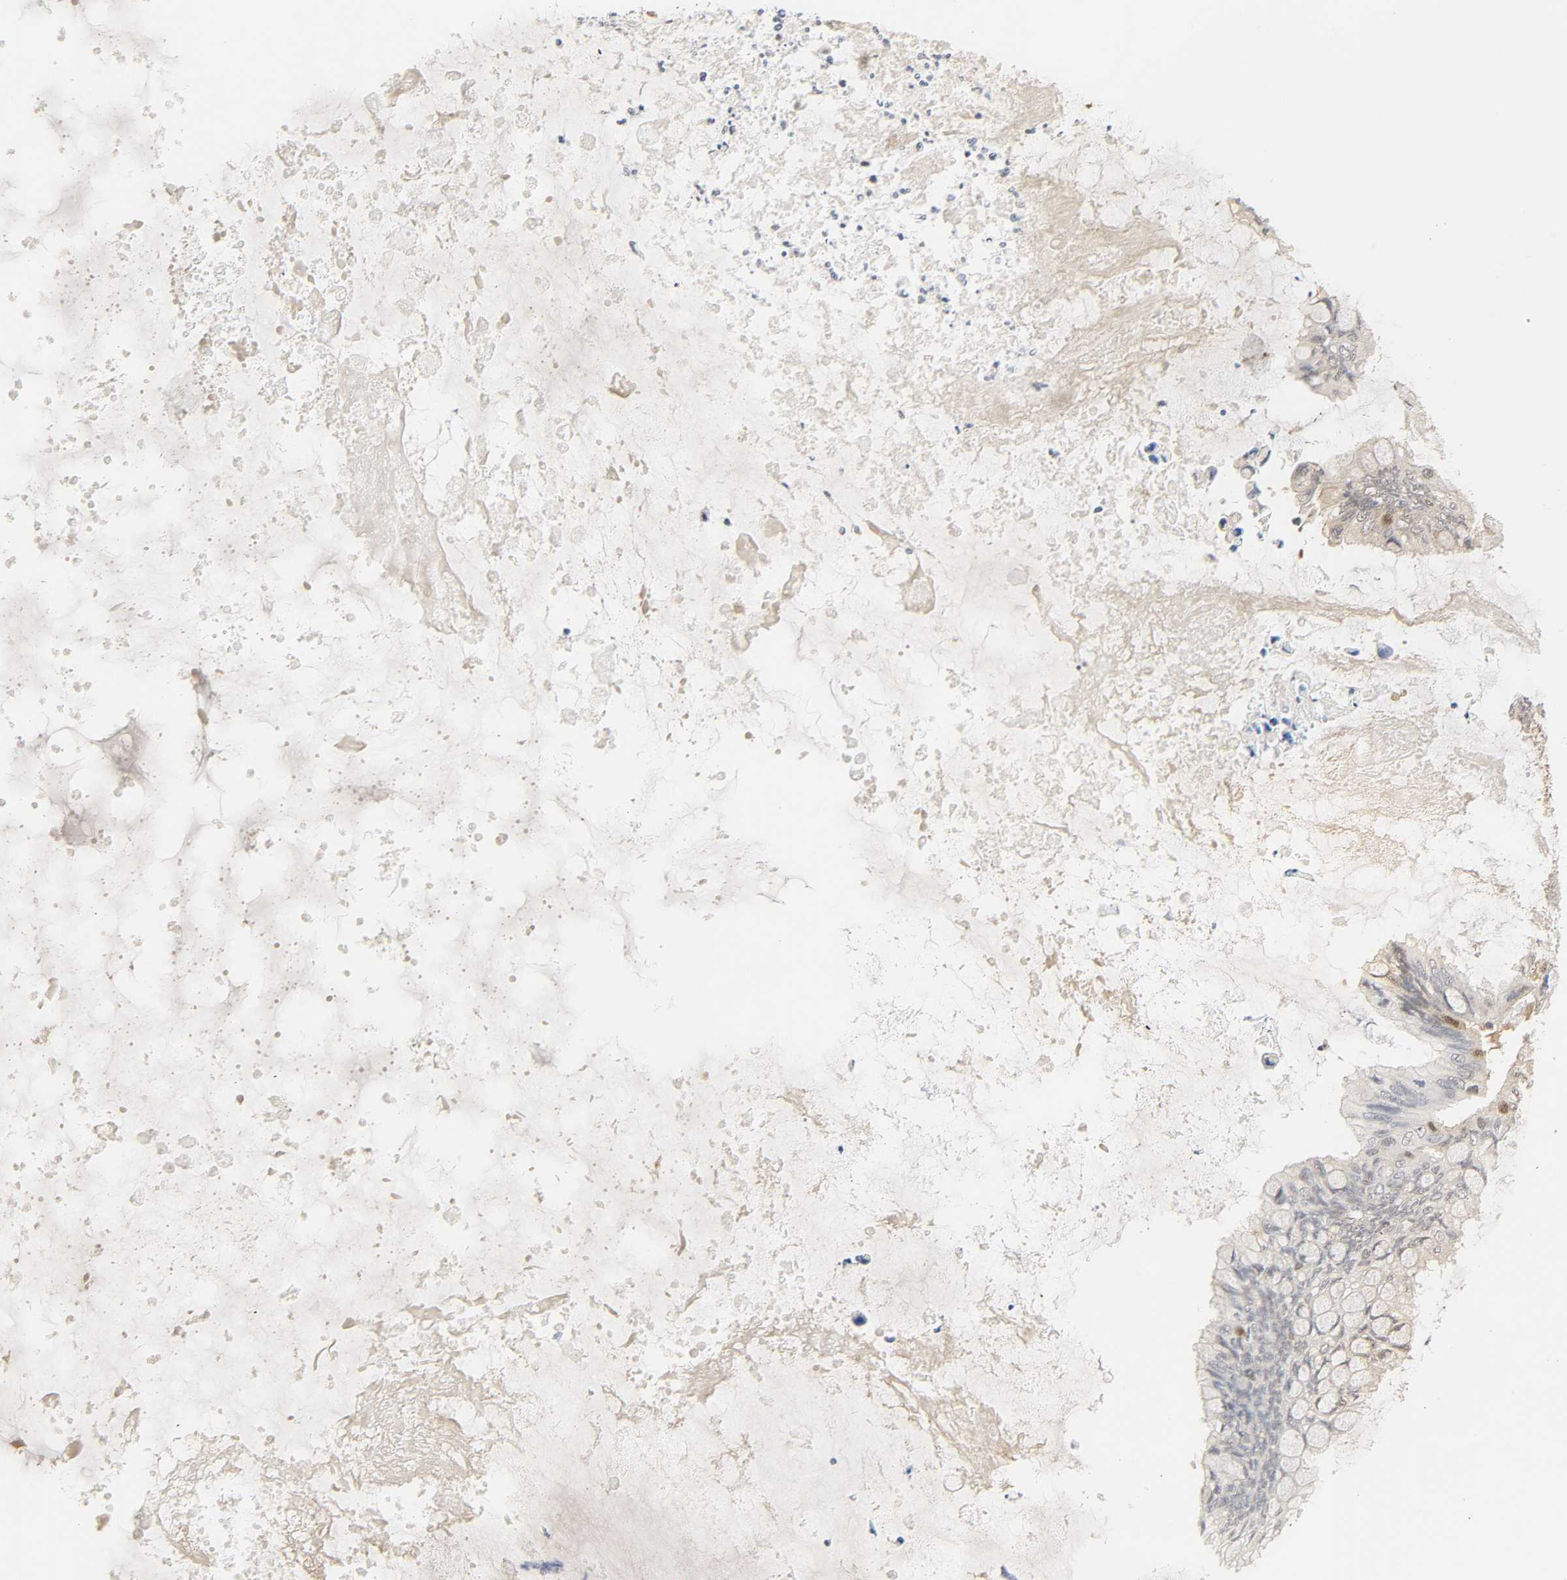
{"staining": {"intensity": "weak", "quantity": ">75%", "location": "cytoplasmic/membranous"}, "tissue": "ovarian cancer", "cell_type": "Tumor cells", "image_type": "cancer", "snomed": [{"axis": "morphology", "description": "Cystadenocarcinoma, mucinous, NOS"}, {"axis": "topography", "description": "Ovary"}], "caption": "Protein analysis of mucinous cystadenocarcinoma (ovarian) tissue exhibits weak cytoplasmic/membranous expression in approximately >75% of tumor cells.", "gene": "MIF", "patient": {"sex": "female", "age": 80}}